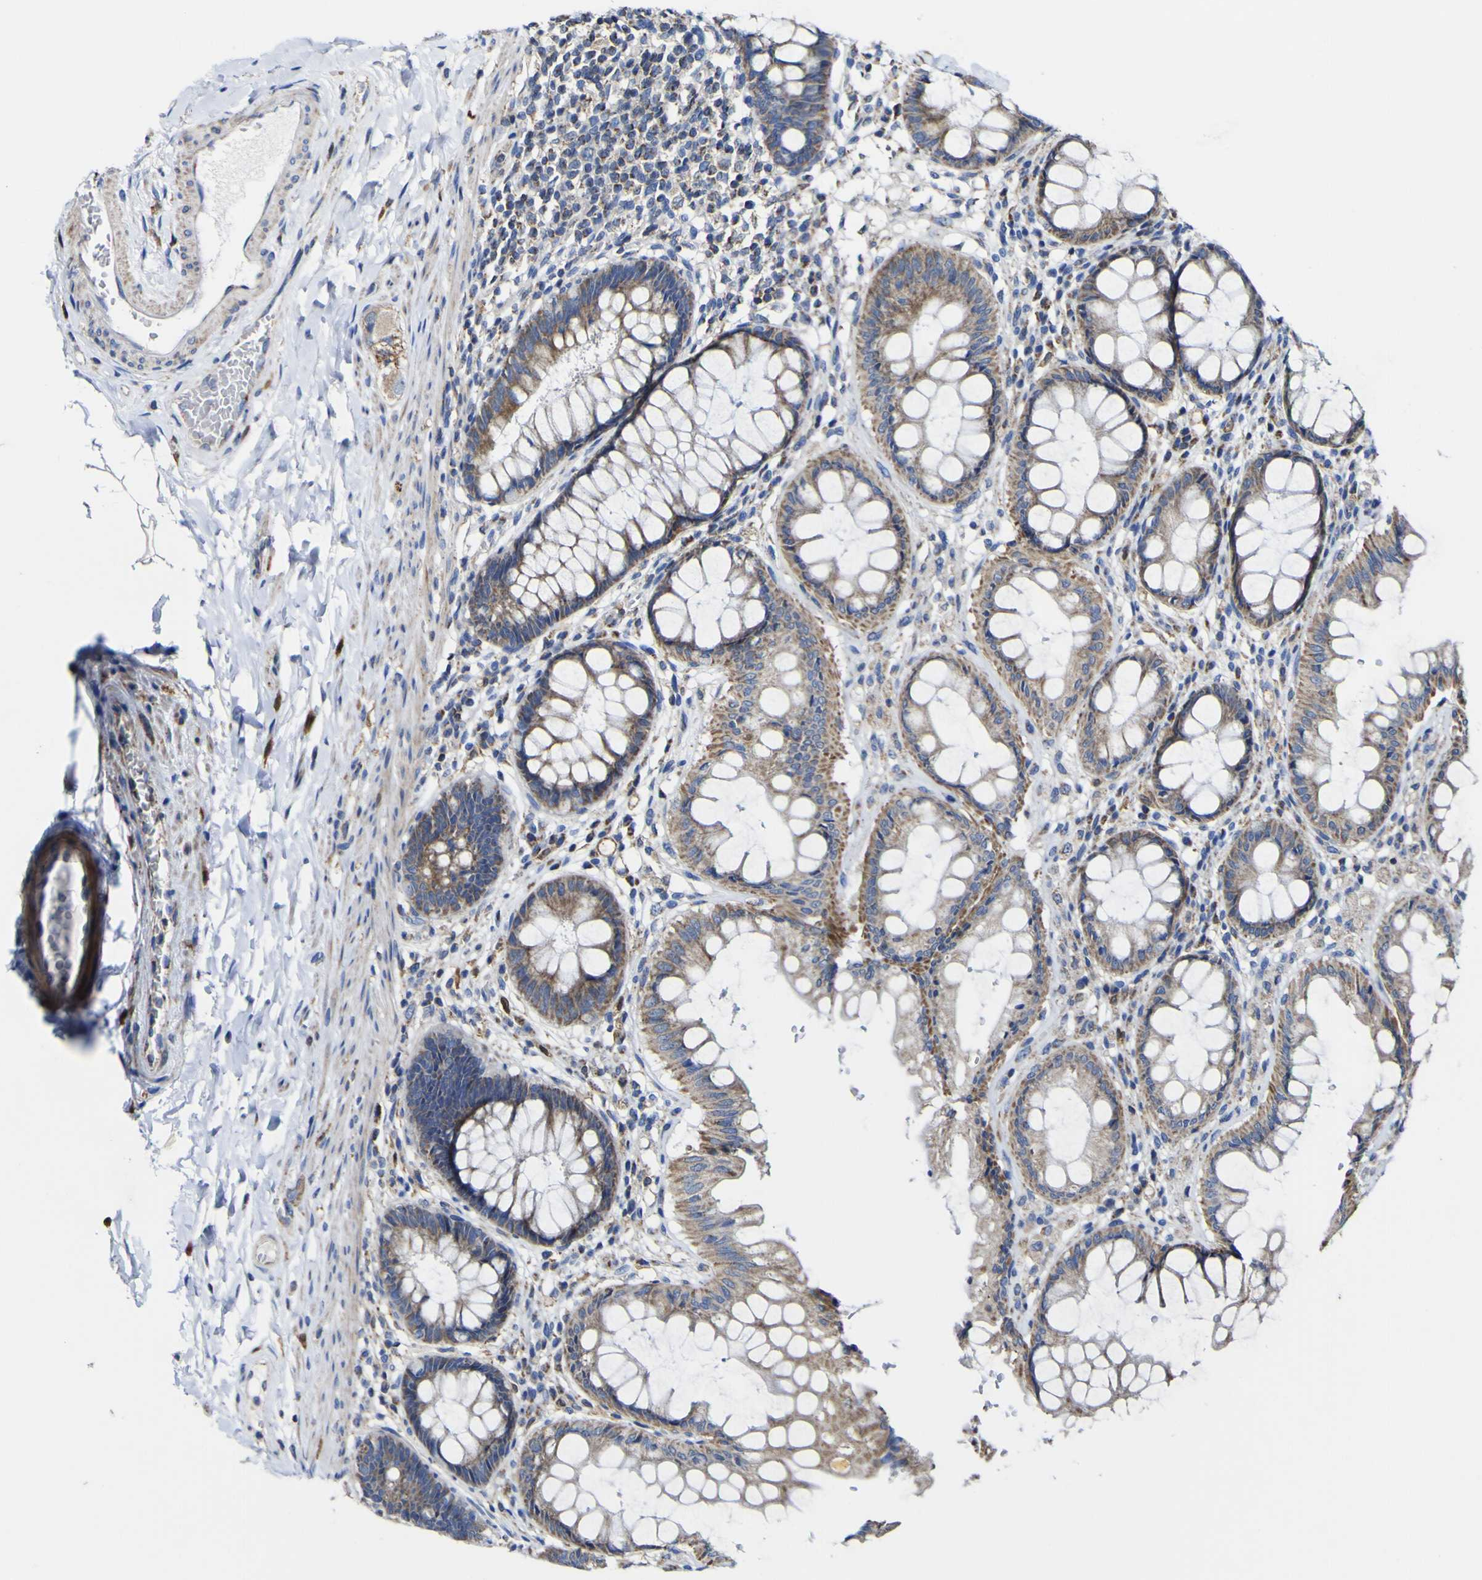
{"staining": {"intensity": "moderate", "quantity": ">75%", "location": "cytoplasmic/membranous"}, "tissue": "rectum", "cell_type": "Glandular cells", "image_type": "normal", "snomed": [{"axis": "morphology", "description": "Normal tissue, NOS"}, {"axis": "topography", "description": "Rectum"}], "caption": "Rectum stained with a brown dye reveals moderate cytoplasmic/membranous positive expression in approximately >75% of glandular cells.", "gene": "CCDC90B", "patient": {"sex": "female", "age": 46}}